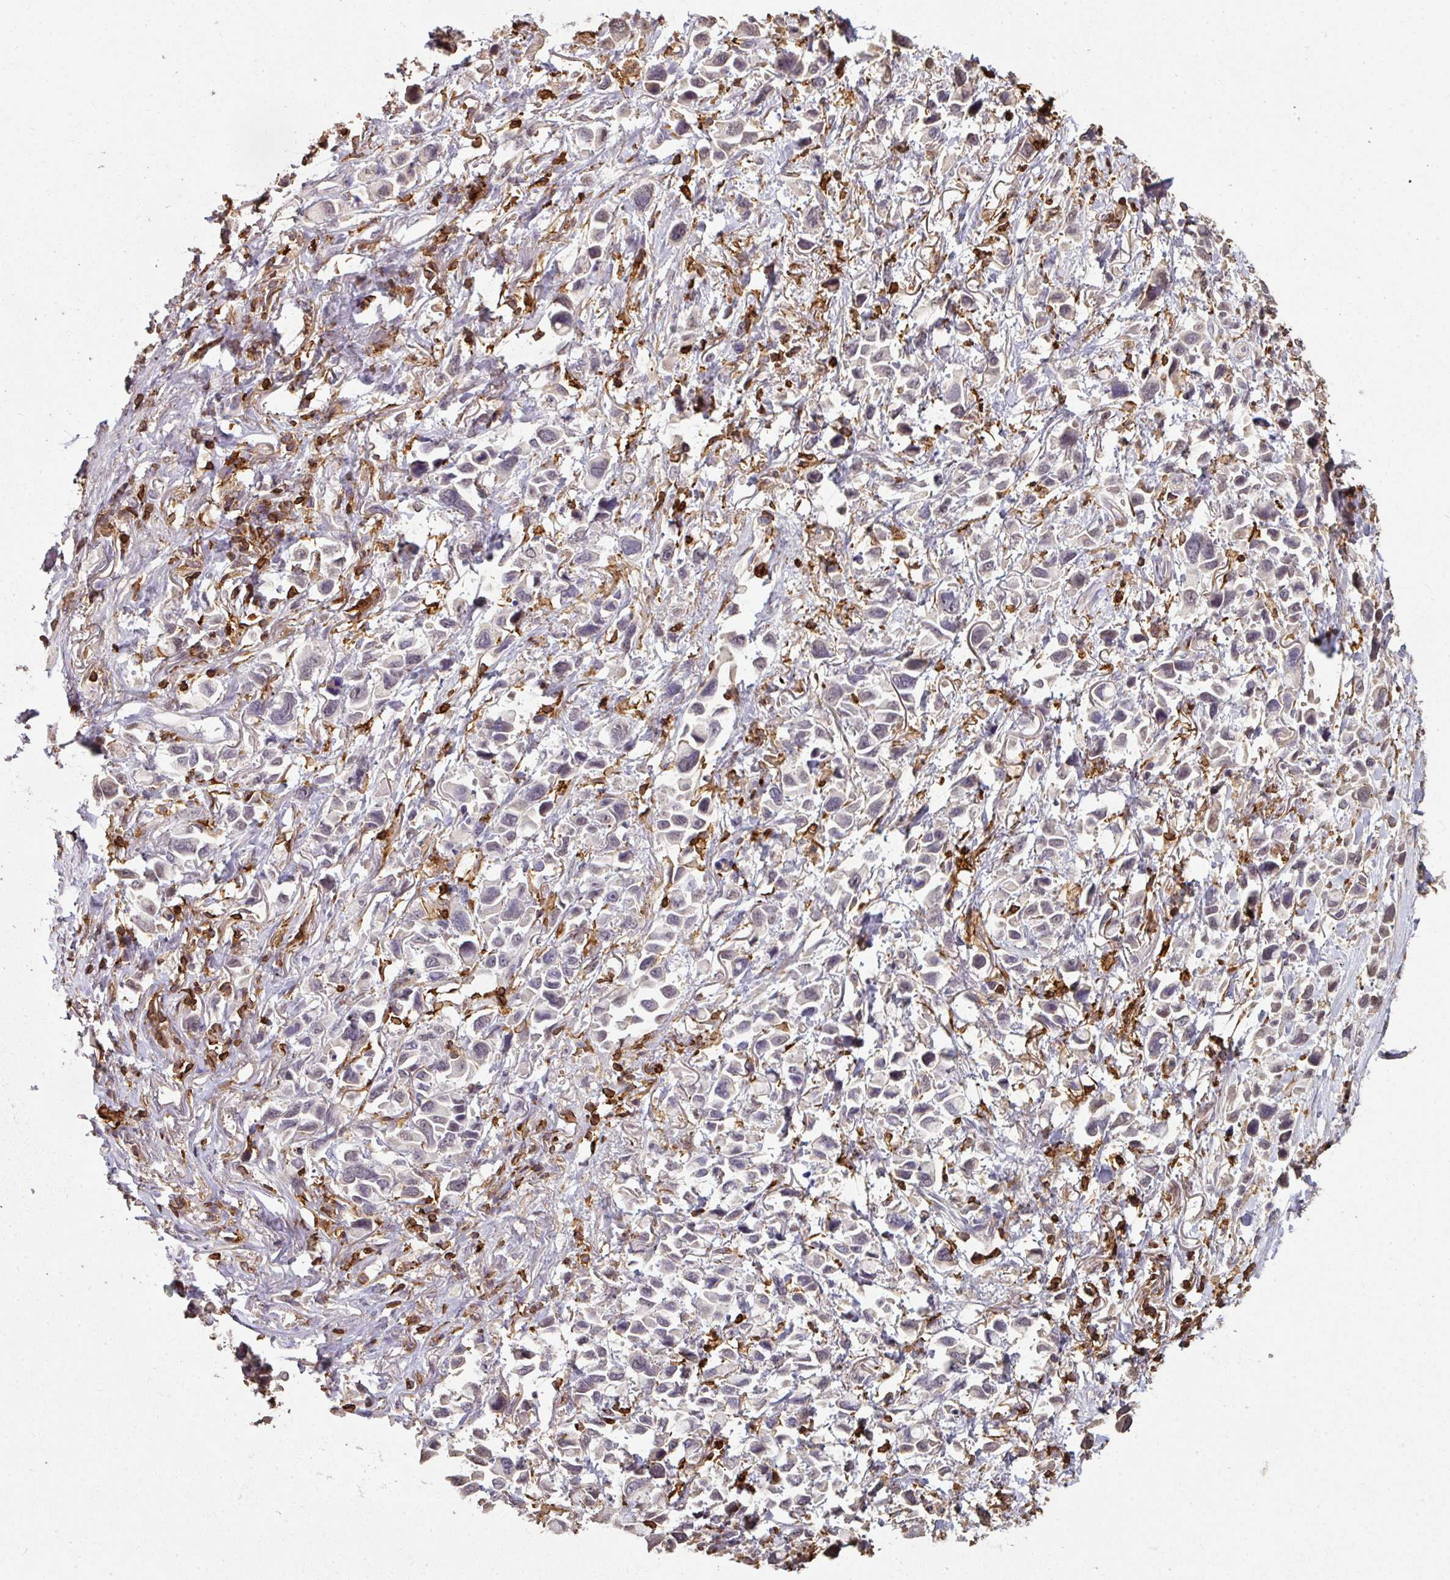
{"staining": {"intensity": "negative", "quantity": "none", "location": "none"}, "tissue": "stomach cancer", "cell_type": "Tumor cells", "image_type": "cancer", "snomed": [{"axis": "morphology", "description": "Adenocarcinoma, NOS"}, {"axis": "topography", "description": "Stomach"}], "caption": "DAB immunohistochemical staining of human adenocarcinoma (stomach) reveals no significant staining in tumor cells.", "gene": "OLFML2B", "patient": {"sex": "female", "age": 81}}